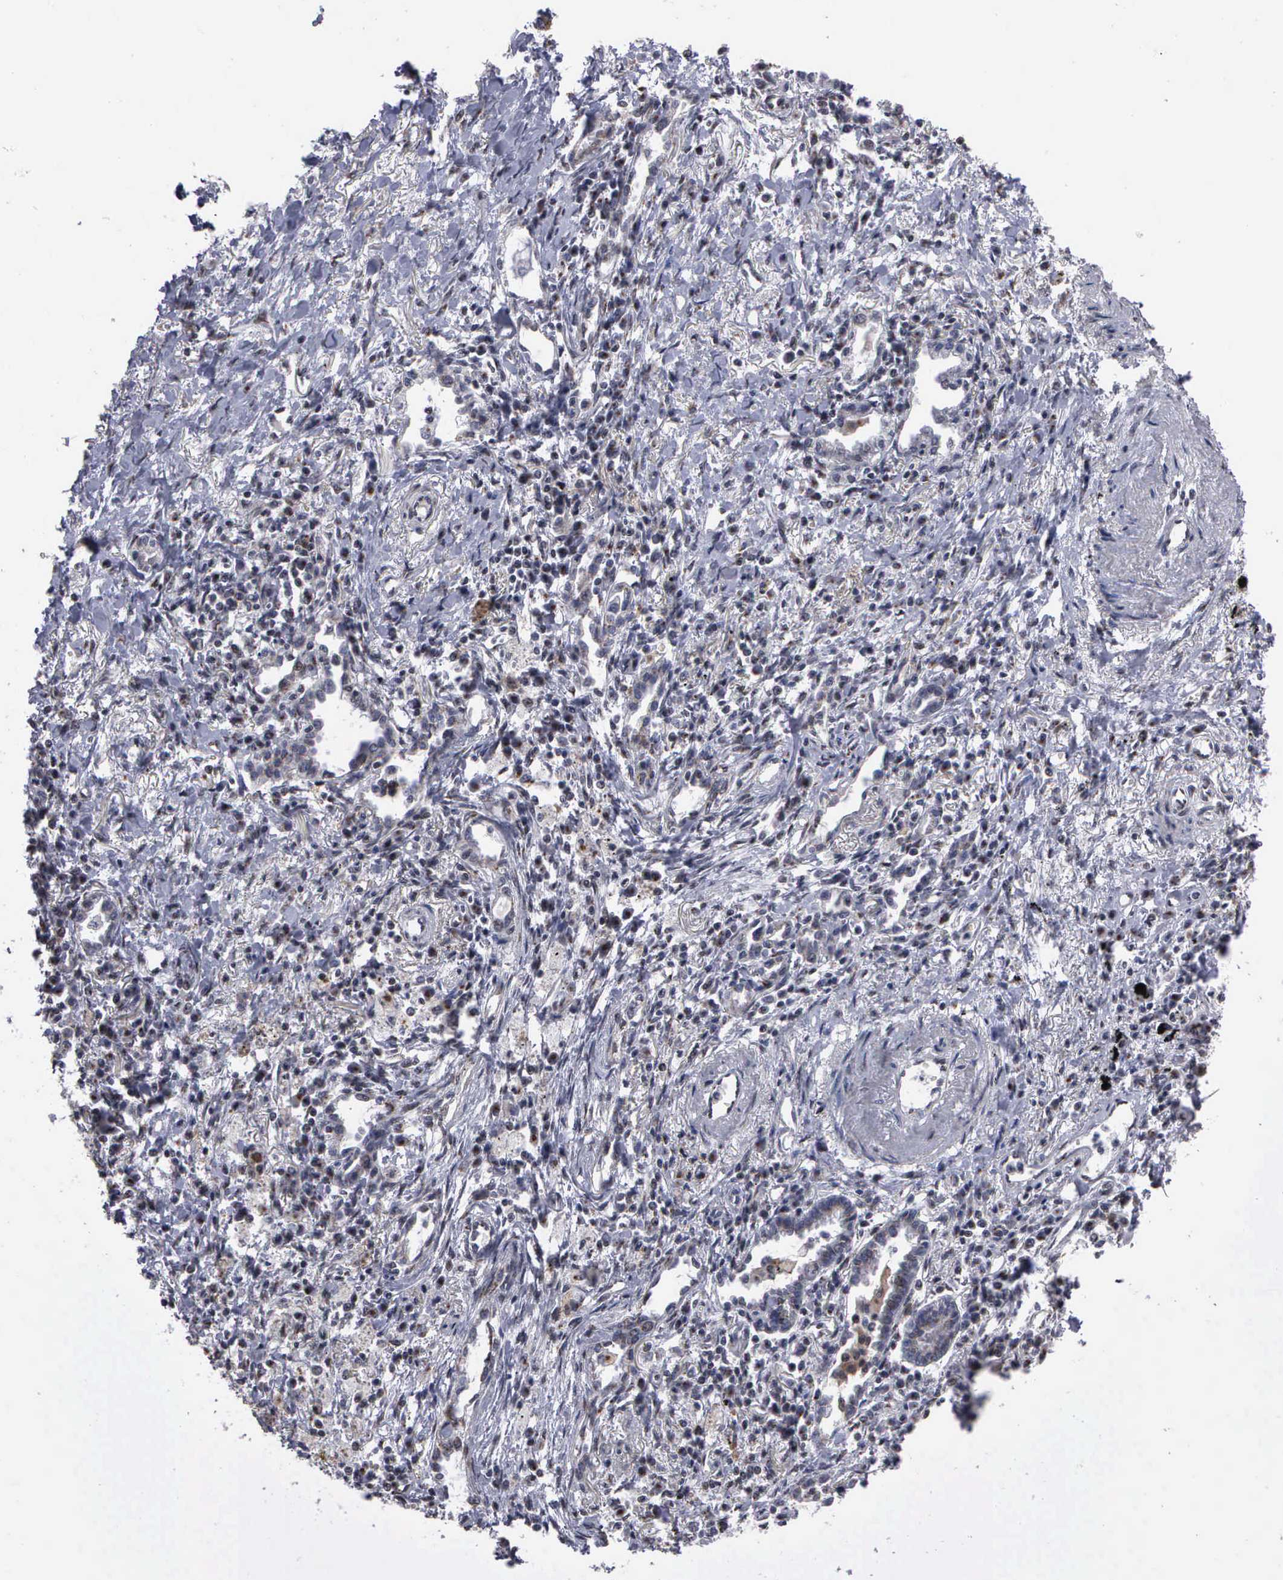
{"staining": {"intensity": "weak", "quantity": "25%-75%", "location": "cytoplasmic/membranous,nuclear"}, "tissue": "lung cancer", "cell_type": "Tumor cells", "image_type": "cancer", "snomed": [{"axis": "morphology", "description": "Adenocarcinoma, NOS"}, {"axis": "topography", "description": "Lung"}], "caption": "Lung adenocarcinoma stained with immunohistochemistry (IHC) shows weak cytoplasmic/membranous and nuclear staining in approximately 25%-75% of tumor cells.", "gene": "GTF2A1", "patient": {"sex": "male", "age": 60}}